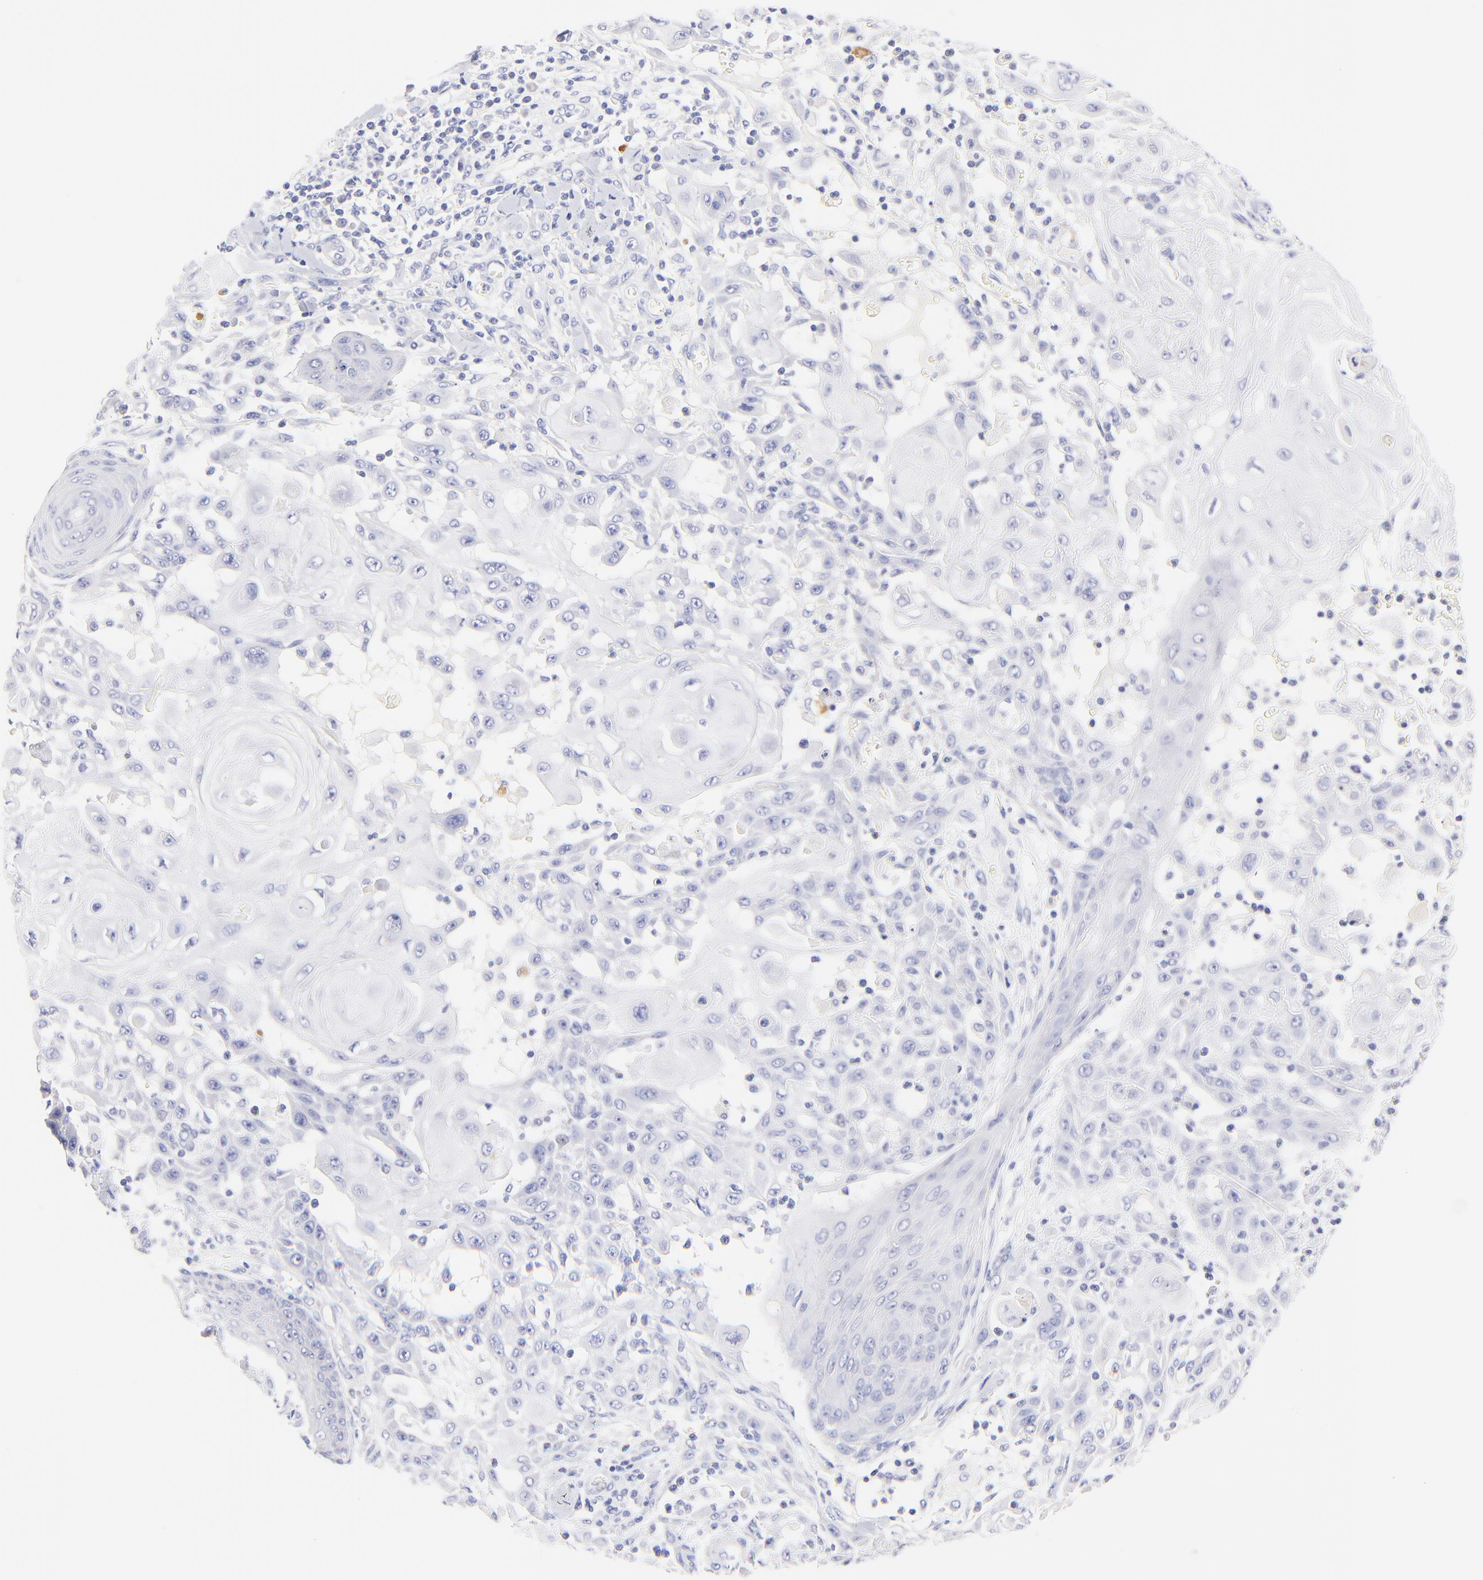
{"staining": {"intensity": "negative", "quantity": "none", "location": "none"}, "tissue": "skin cancer", "cell_type": "Tumor cells", "image_type": "cancer", "snomed": [{"axis": "morphology", "description": "Squamous cell carcinoma, NOS"}, {"axis": "topography", "description": "Skin"}], "caption": "The photomicrograph shows no staining of tumor cells in skin cancer (squamous cell carcinoma).", "gene": "RAB3A", "patient": {"sex": "male", "age": 24}}